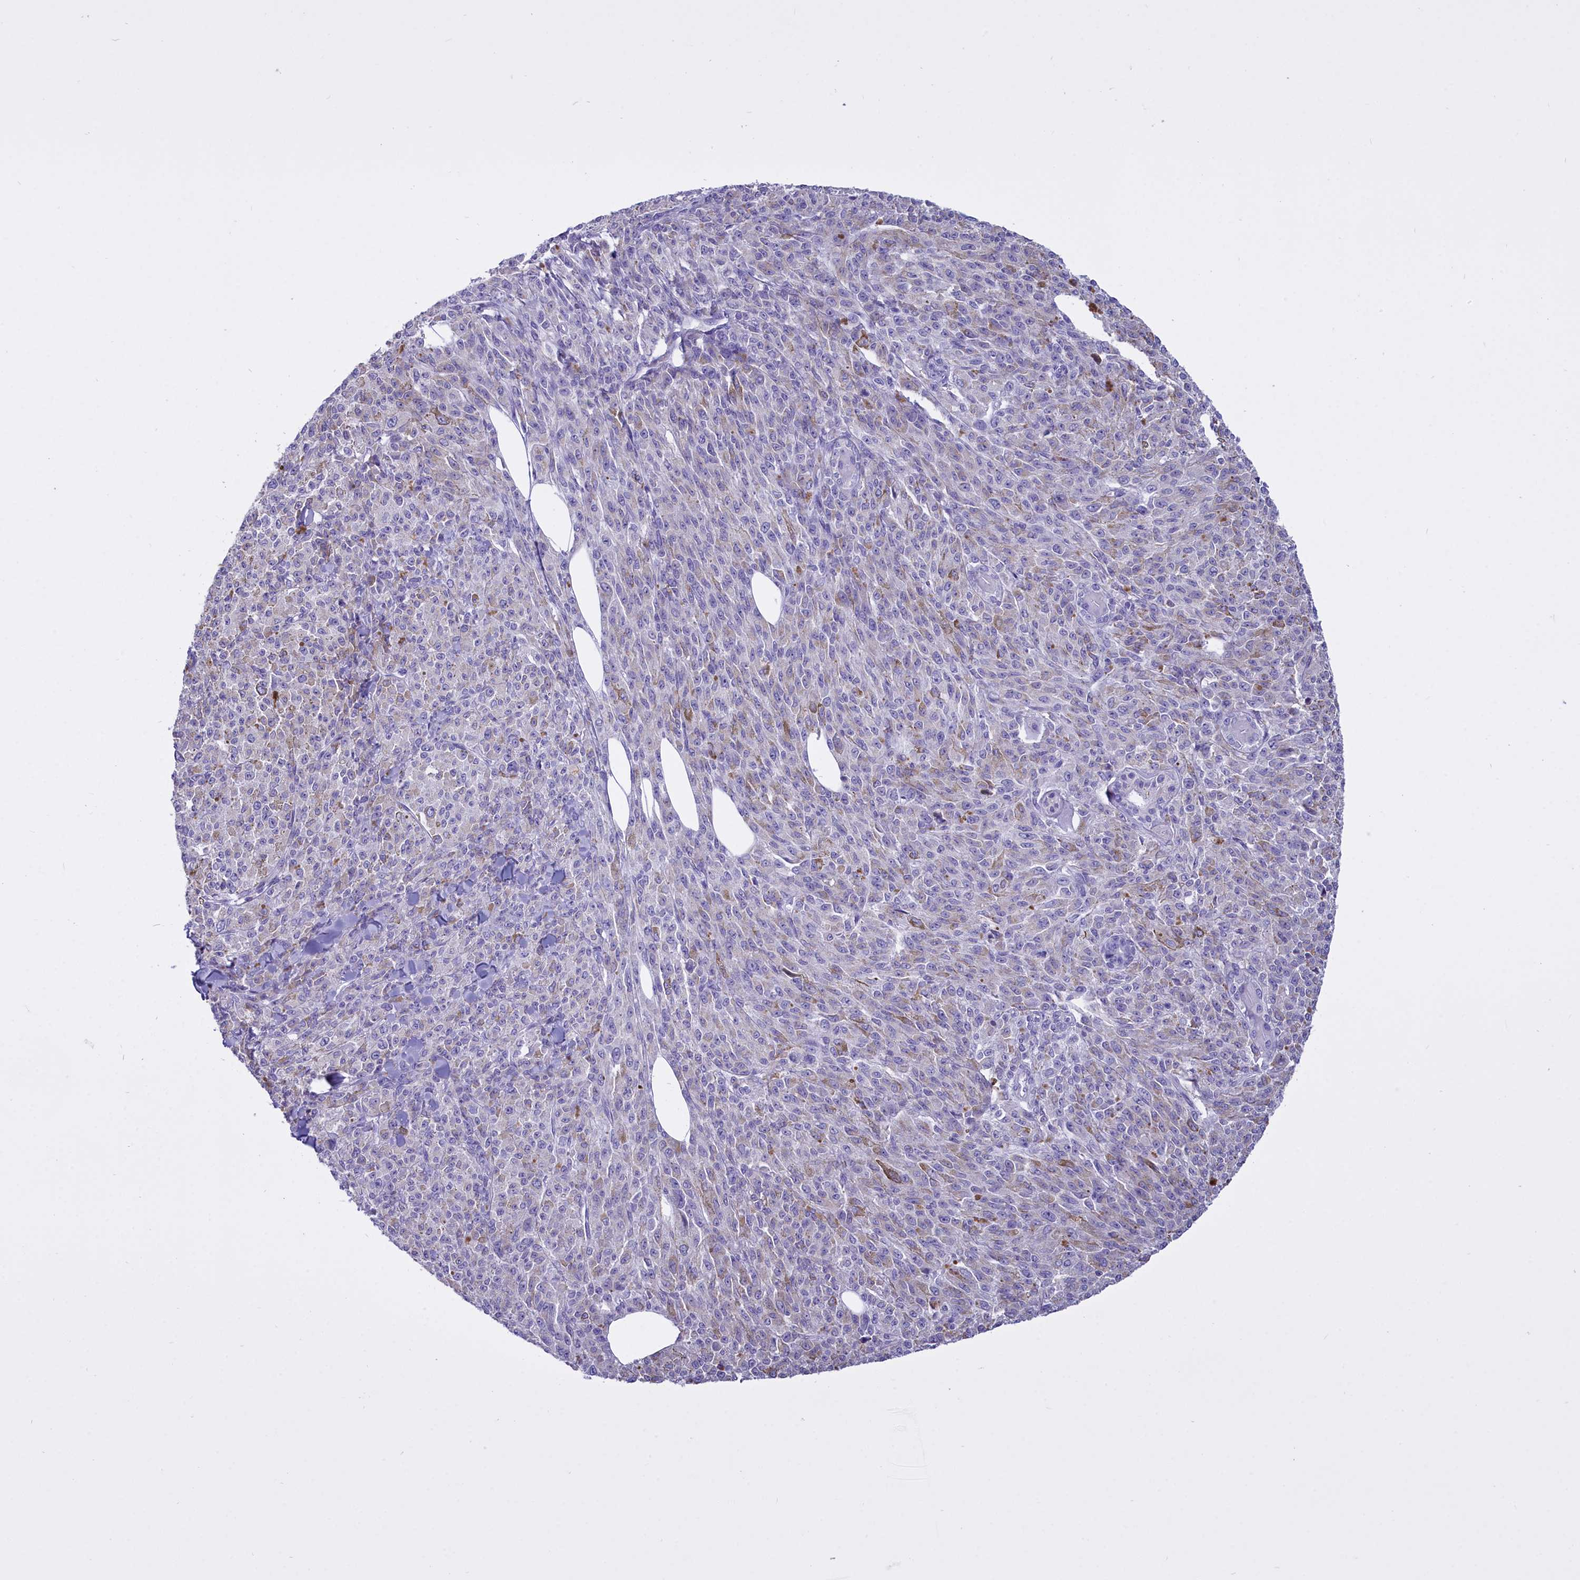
{"staining": {"intensity": "negative", "quantity": "none", "location": "none"}, "tissue": "melanoma", "cell_type": "Tumor cells", "image_type": "cancer", "snomed": [{"axis": "morphology", "description": "Malignant melanoma, NOS"}, {"axis": "topography", "description": "Skin"}], "caption": "High magnification brightfield microscopy of melanoma stained with DAB (brown) and counterstained with hematoxylin (blue): tumor cells show no significant positivity.", "gene": "CD5", "patient": {"sex": "female", "age": 52}}